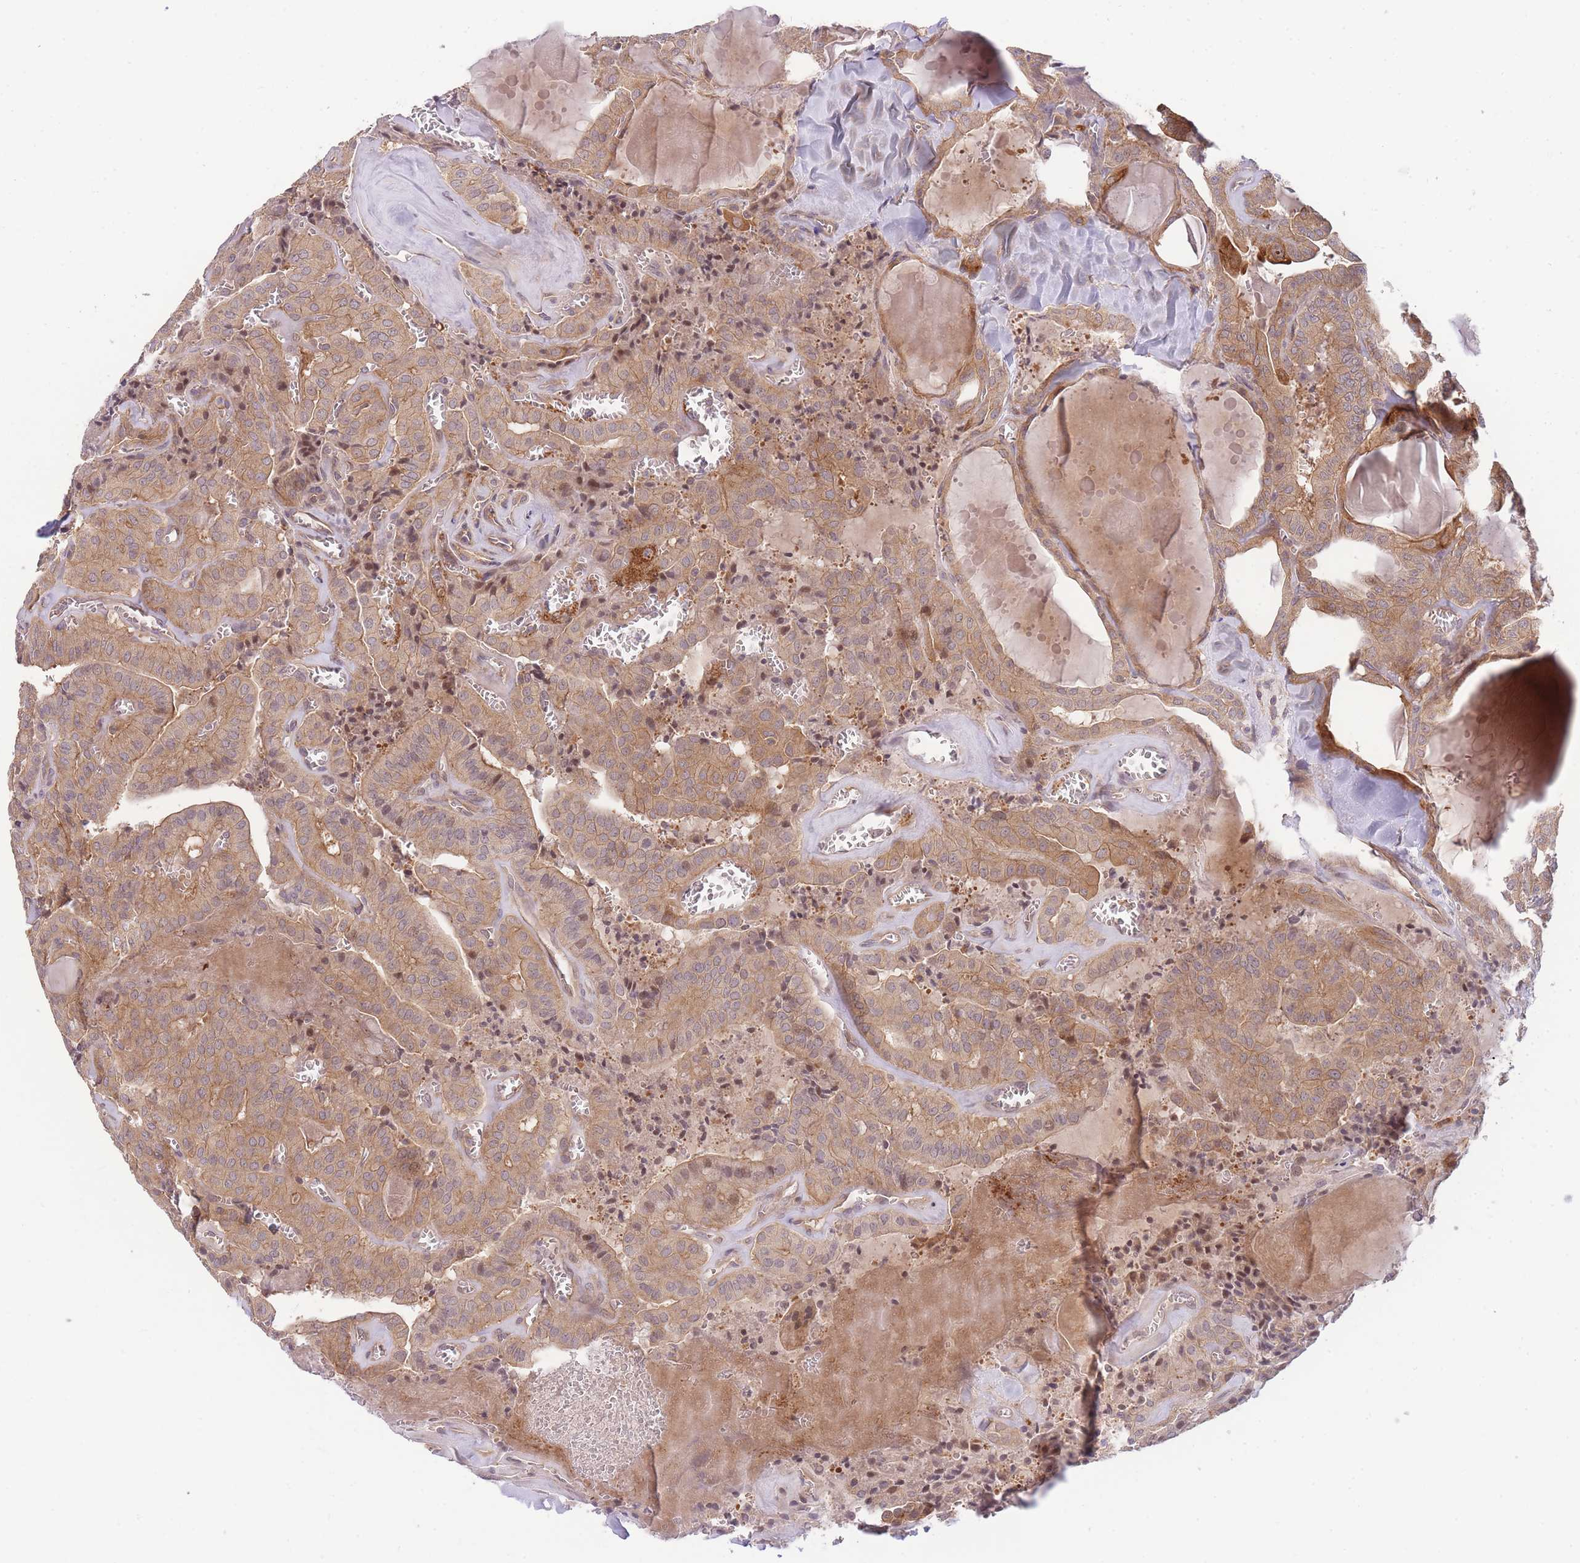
{"staining": {"intensity": "weak", "quantity": ">75%", "location": "cytoplasmic/membranous"}, "tissue": "thyroid cancer", "cell_type": "Tumor cells", "image_type": "cancer", "snomed": [{"axis": "morphology", "description": "Papillary adenocarcinoma, NOS"}, {"axis": "topography", "description": "Thyroid gland"}], "caption": "Thyroid cancer (papillary adenocarcinoma) was stained to show a protein in brown. There is low levels of weak cytoplasmic/membranous staining in approximately >75% of tumor cells. (Stains: DAB (3,3'-diaminobenzidine) in brown, nuclei in blue, Microscopy: brightfield microscopy at high magnification).", "gene": "PFDN6", "patient": {"sex": "male", "age": 52}}